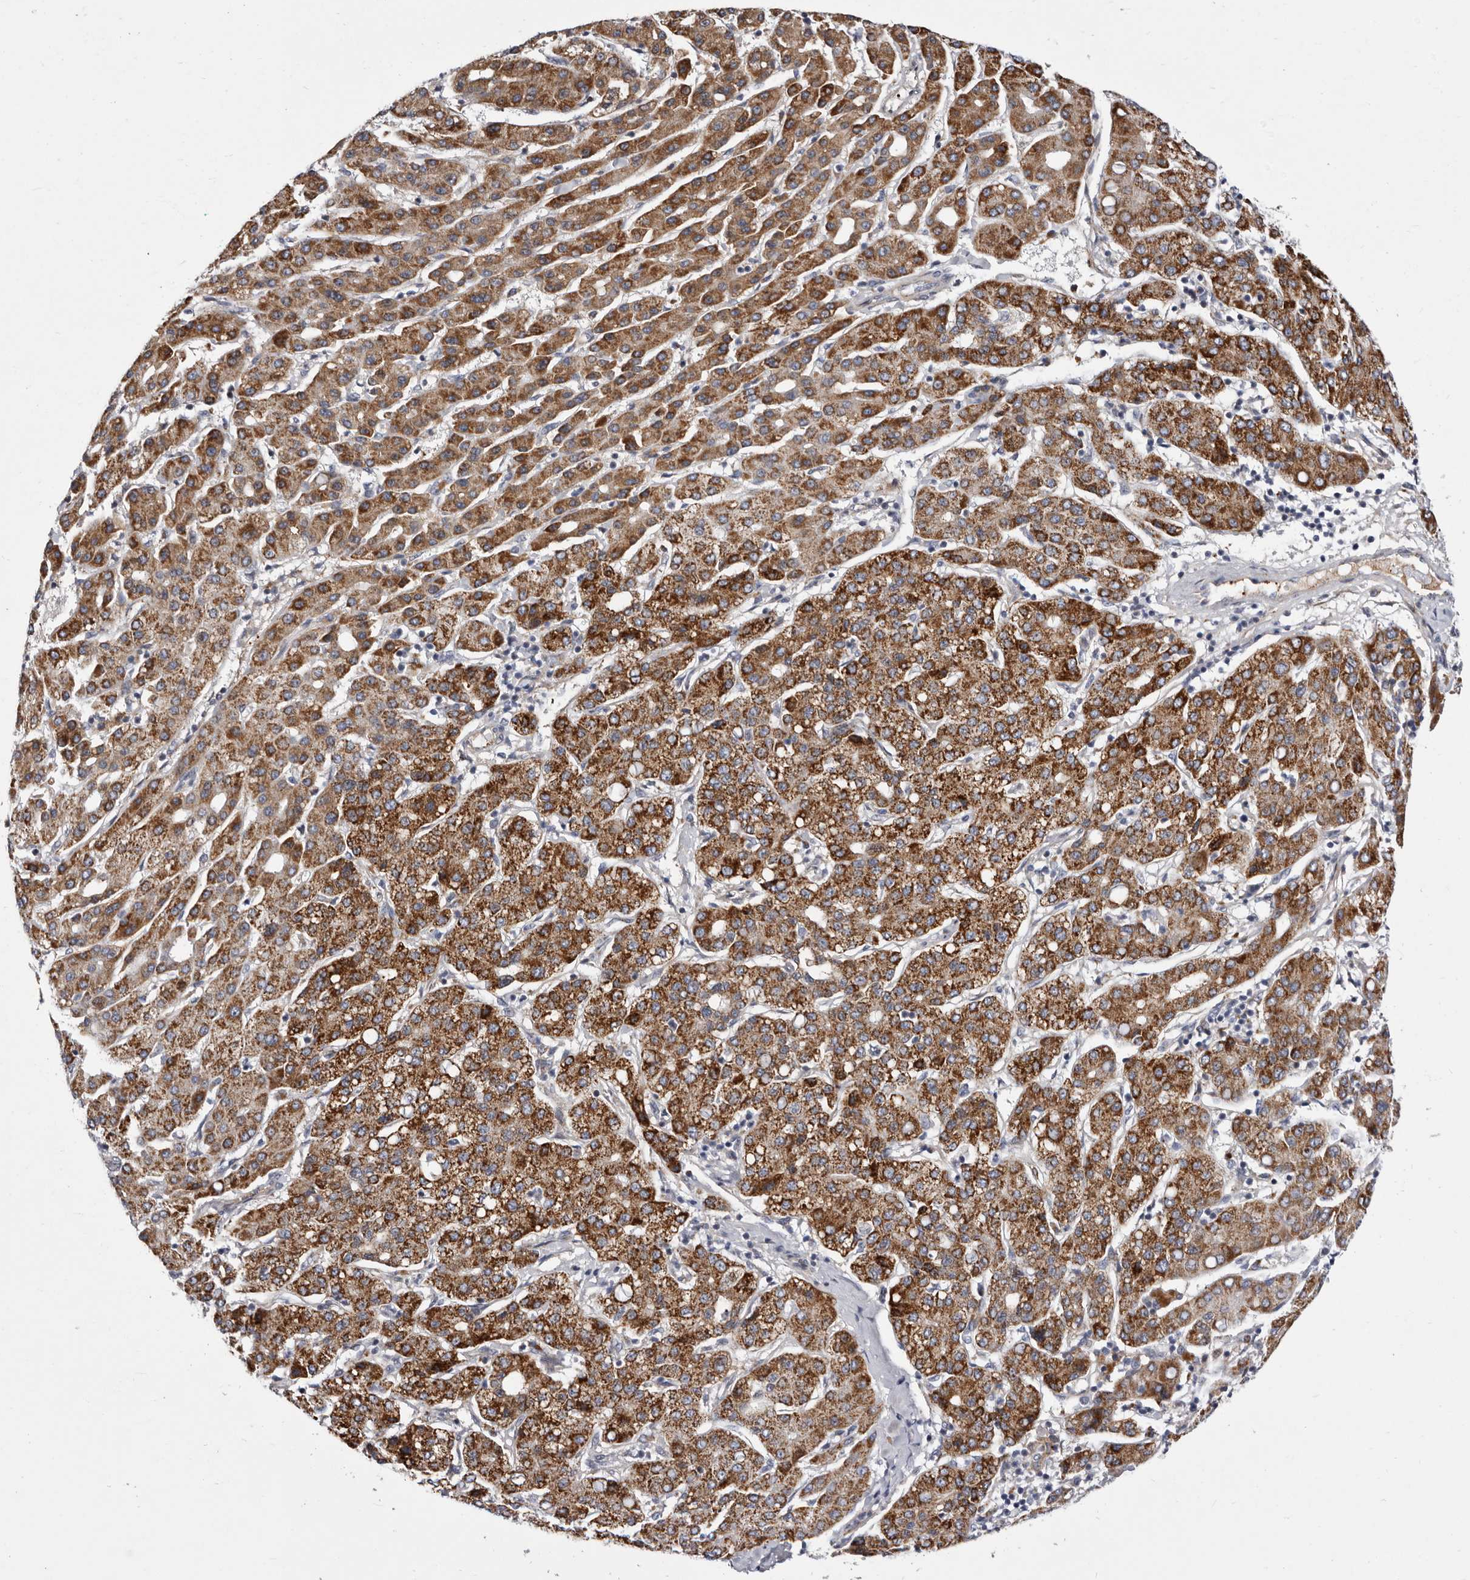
{"staining": {"intensity": "strong", "quantity": ">75%", "location": "cytoplasmic/membranous"}, "tissue": "liver cancer", "cell_type": "Tumor cells", "image_type": "cancer", "snomed": [{"axis": "morphology", "description": "Carcinoma, Hepatocellular, NOS"}, {"axis": "topography", "description": "Liver"}], "caption": "This image displays liver cancer stained with immunohistochemistry to label a protein in brown. The cytoplasmic/membranous of tumor cells show strong positivity for the protein. Nuclei are counter-stained blue.", "gene": "NUBPL", "patient": {"sex": "male", "age": 65}}